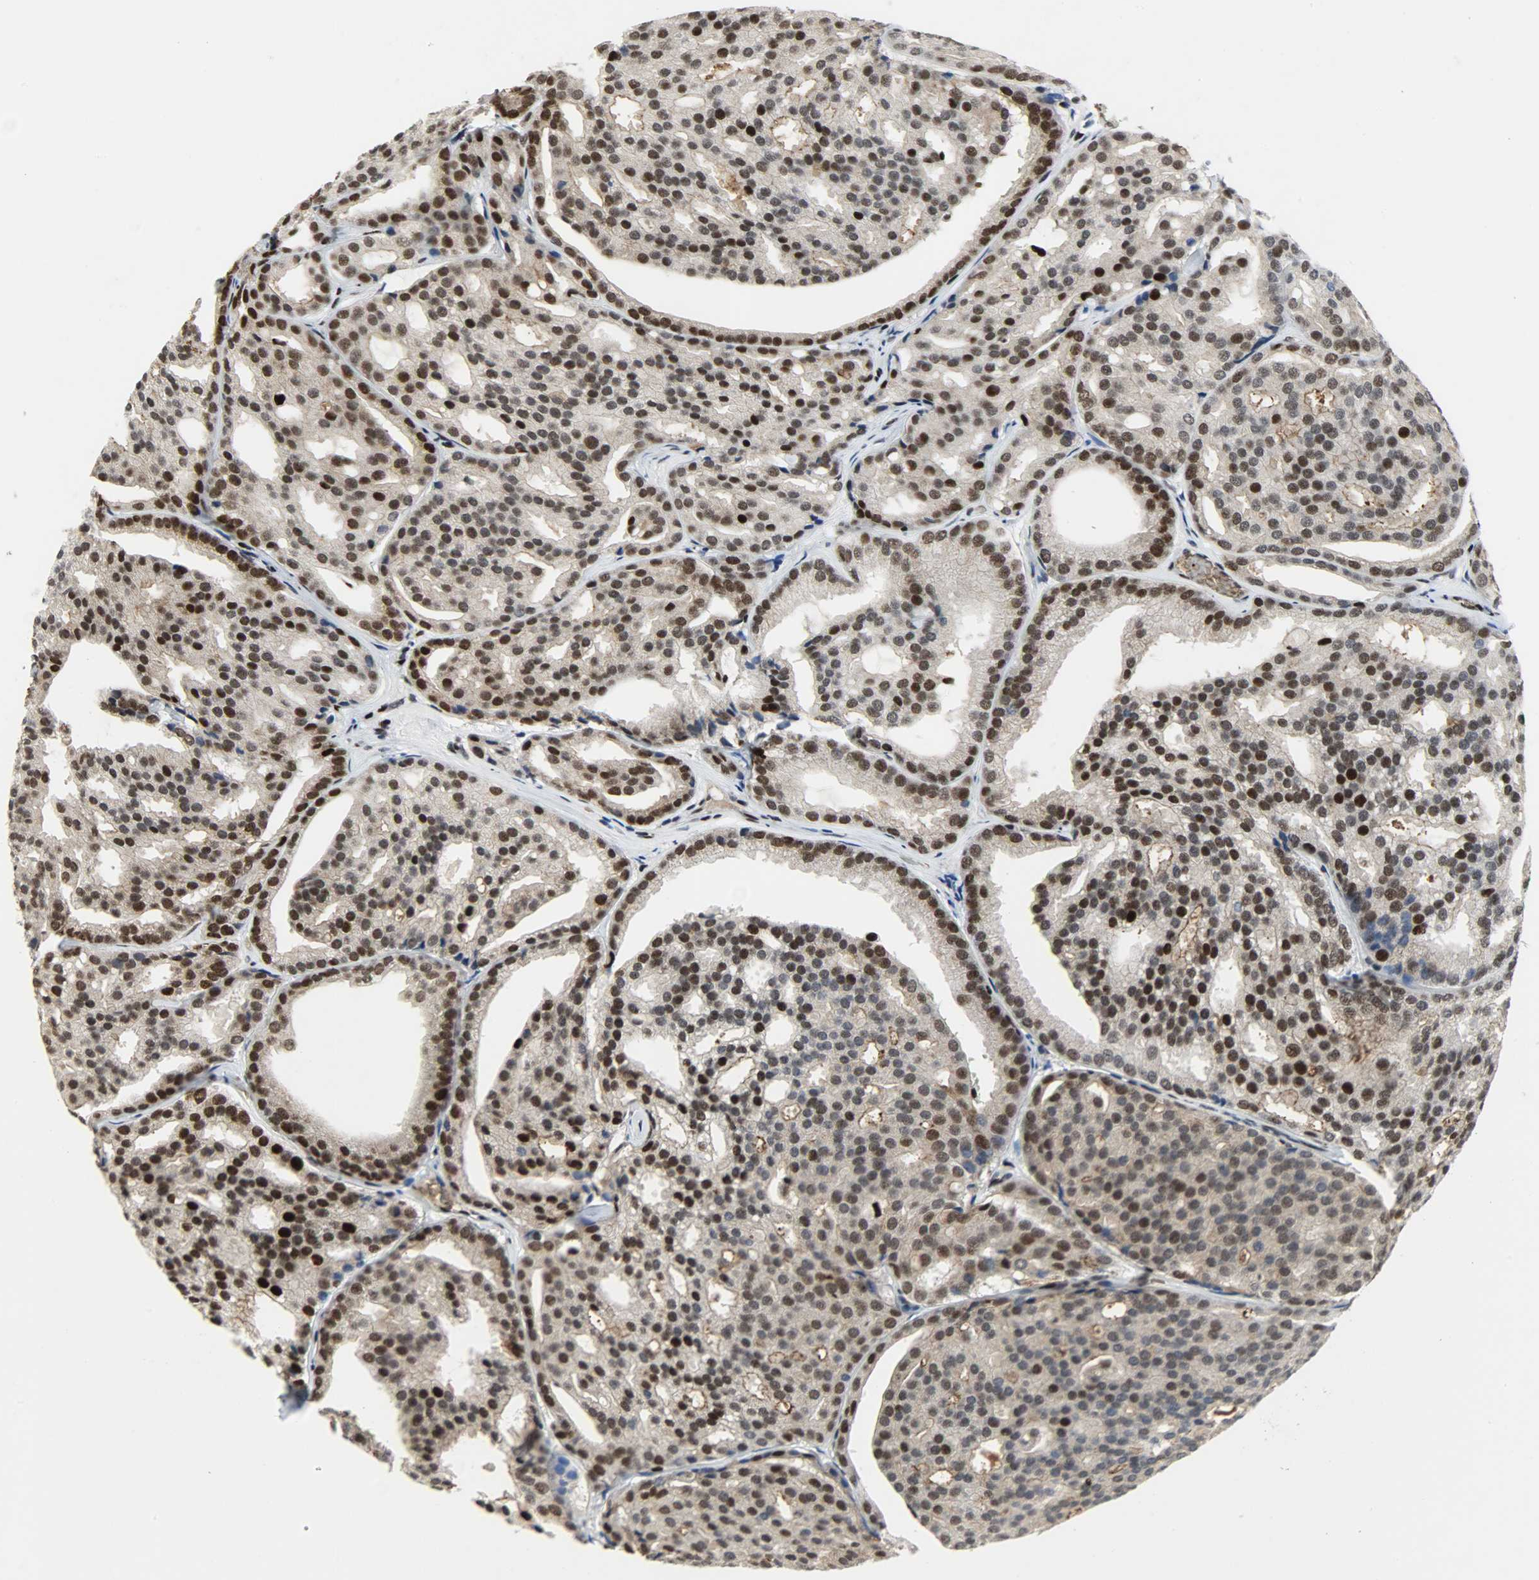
{"staining": {"intensity": "strong", "quantity": ">75%", "location": "cytoplasmic/membranous,nuclear"}, "tissue": "prostate cancer", "cell_type": "Tumor cells", "image_type": "cancer", "snomed": [{"axis": "morphology", "description": "Adenocarcinoma, High grade"}, {"axis": "topography", "description": "Prostate"}], "caption": "Prostate cancer (adenocarcinoma (high-grade)) stained with immunohistochemistry demonstrates strong cytoplasmic/membranous and nuclear expression in approximately >75% of tumor cells. (IHC, brightfield microscopy, high magnification).", "gene": "SNAI1", "patient": {"sex": "male", "age": 64}}